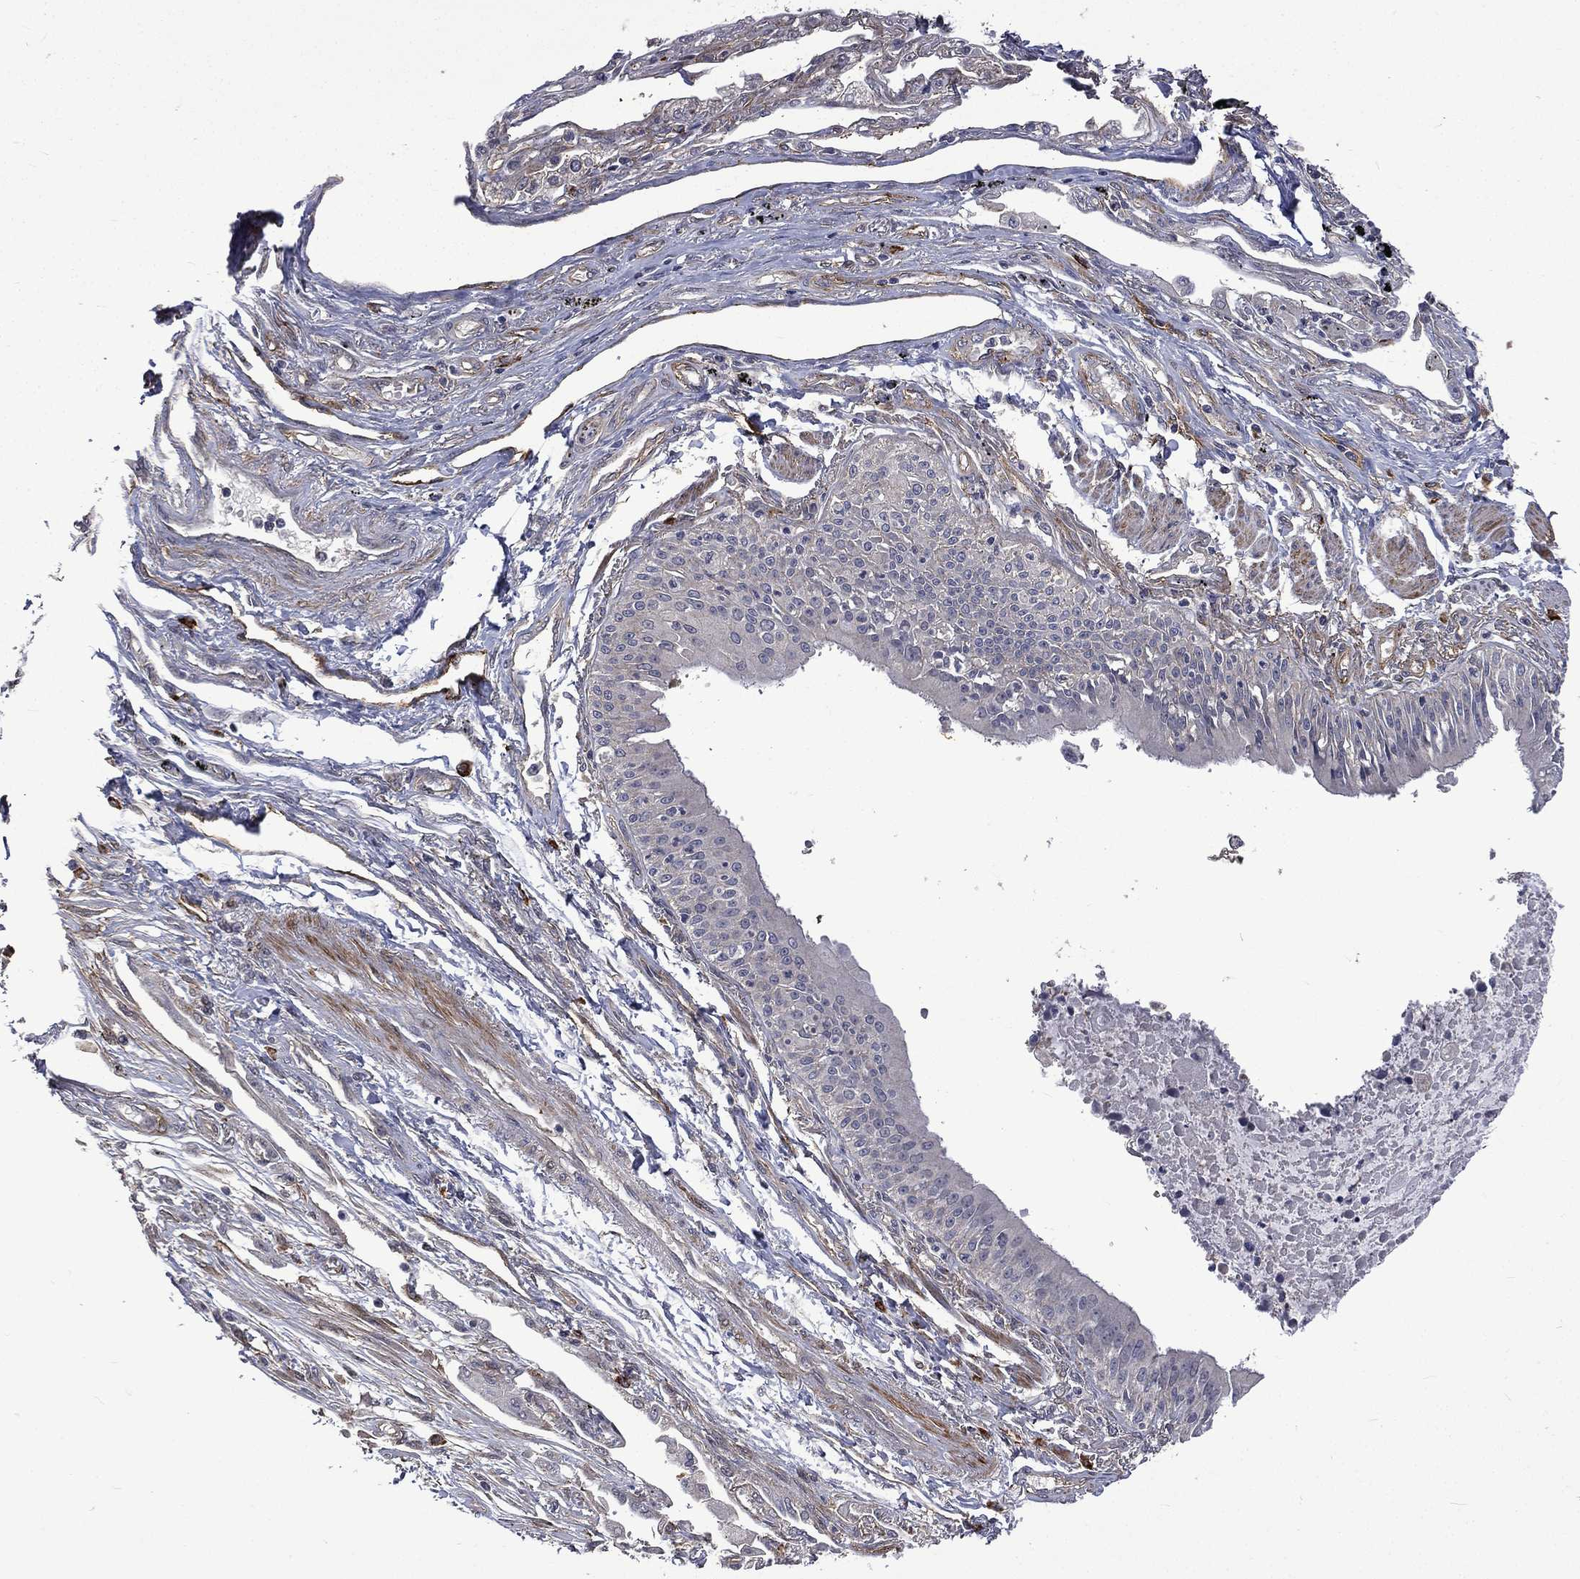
{"staining": {"intensity": "negative", "quantity": "none", "location": "none"}, "tissue": "lung cancer", "cell_type": "Tumor cells", "image_type": "cancer", "snomed": [{"axis": "morphology", "description": "Squamous cell carcinoma, NOS"}, {"axis": "topography", "description": "Lung"}], "caption": "High power microscopy photomicrograph of an immunohistochemistry (IHC) photomicrograph of lung cancer (squamous cell carcinoma), revealing no significant expression in tumor cells. The staining was performed using DAB to visualize the protein expression in brown, while the nuclei were stained in blue with hematoxylin (Magnification: 20x).", "gene": "PPFIBP1", "patient": {"sex": "male", "age": 73}}